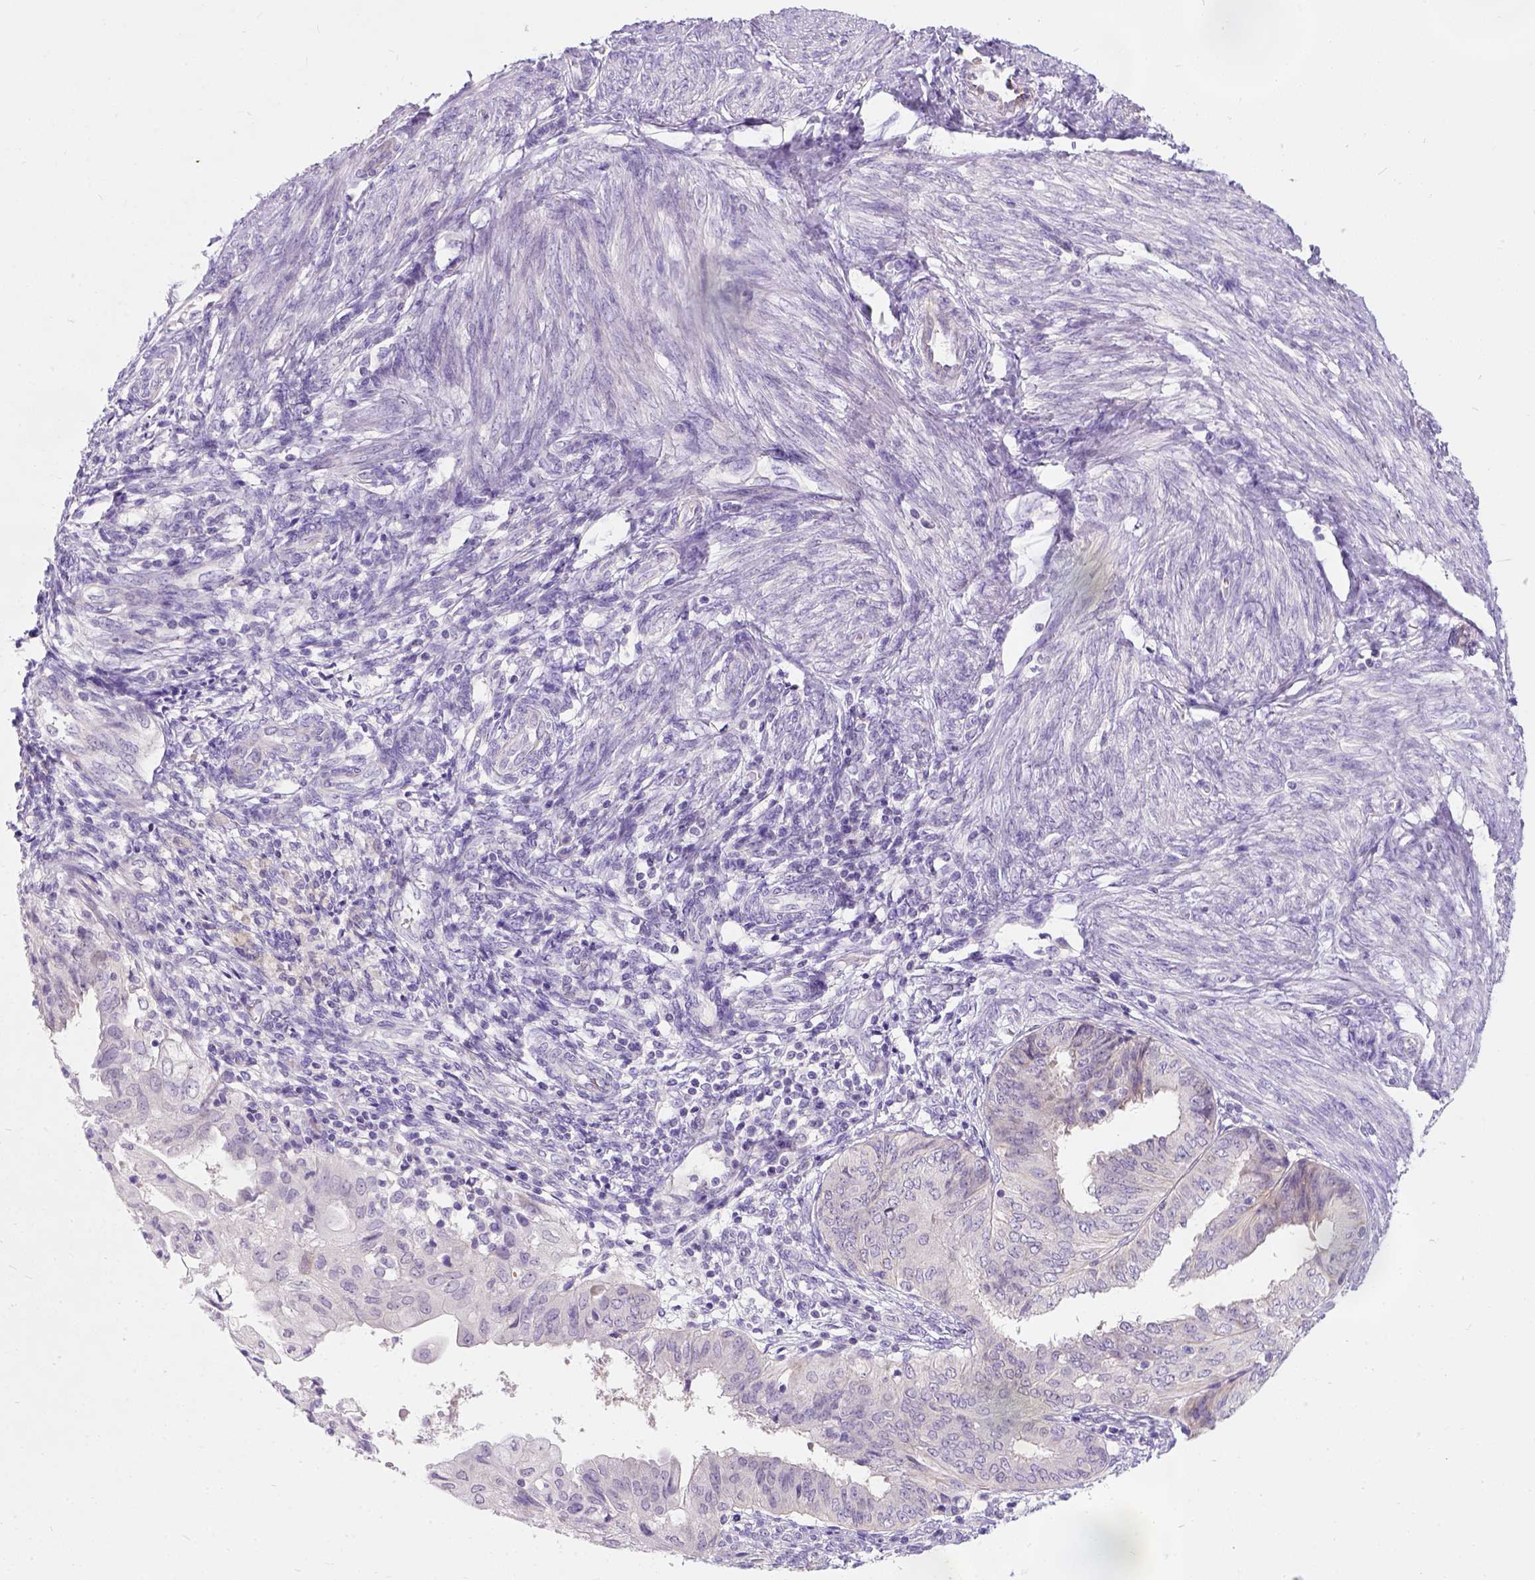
{"staining": {"intensity": "negative", "quantity": "none", "location": "none"}, "tissue": "endometrial cancer", "cell_type": "Tumor cells", "image_type": "cancer", "snomed": [{"axis": "morphology", "description": "Adenocarcinoma, NOS"}, {"axis": "topography", "description": "Endometrium"}], "caption": "Adenocarcinoma (endometrial) was stained to show a protein in brown. There is no significant positivity in tumor cells.", "gene": "C20orf144", "patient": {"sex": "female", "age": 68}}